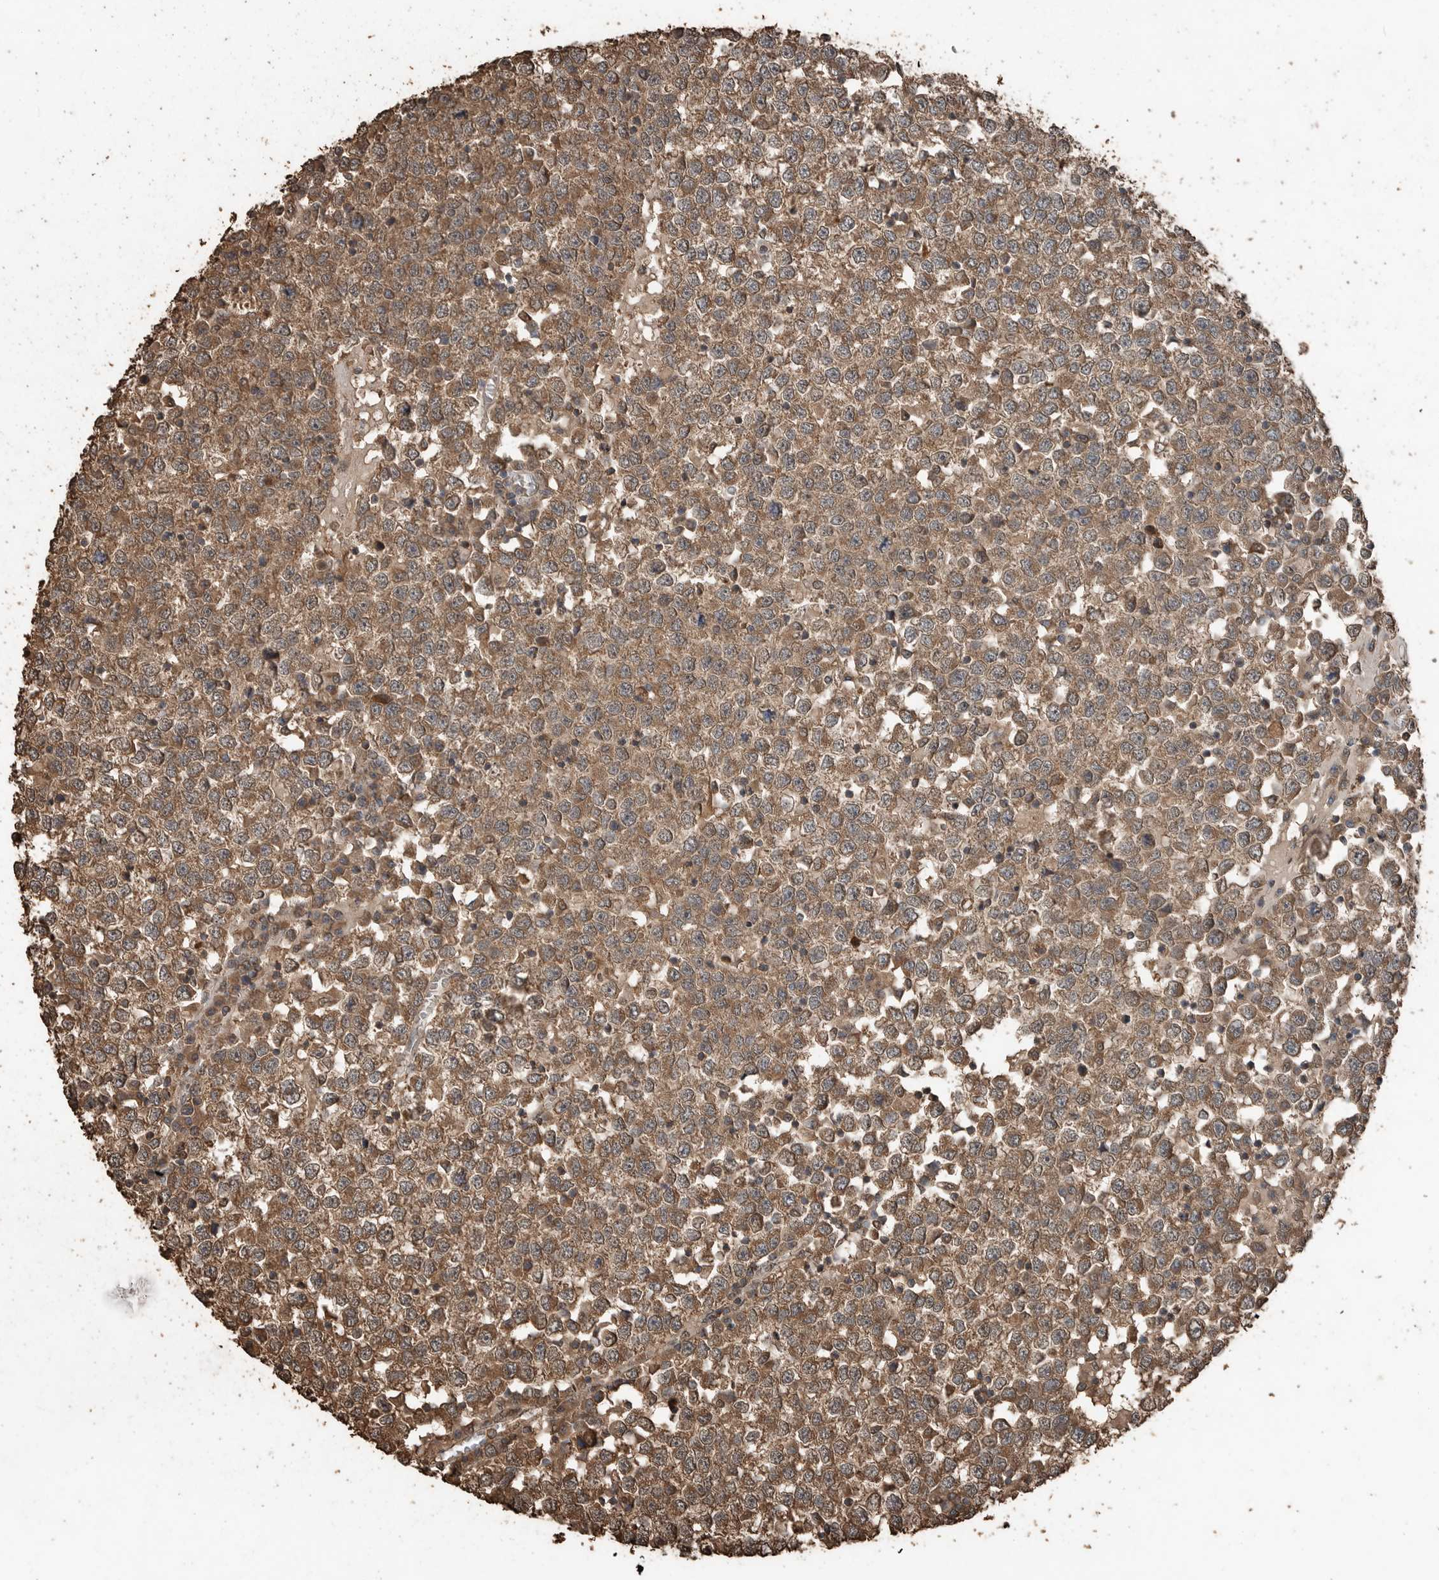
{"staining": {"intensity": "moderate", "quantity": ">75%", "location": "cytoplasmic/membranous"}, "tissue": "testis cancer", "cell_type": "Tumor cells", "image_type": "cancer", "snomed": [{"axis": "morphology", "description": "Seminoma, NOS"}, {"axis": "topography", "description": "Testis"}], "caption": "Moderate cytoplasmic/membranous staining is appreciated in about >75% of tumor cells in testis cancer. (Brightfield microscopy of DAB IHC at high magnification).", "gene": "BLZF1", "patient": {"sex": "male", "age": 65}}